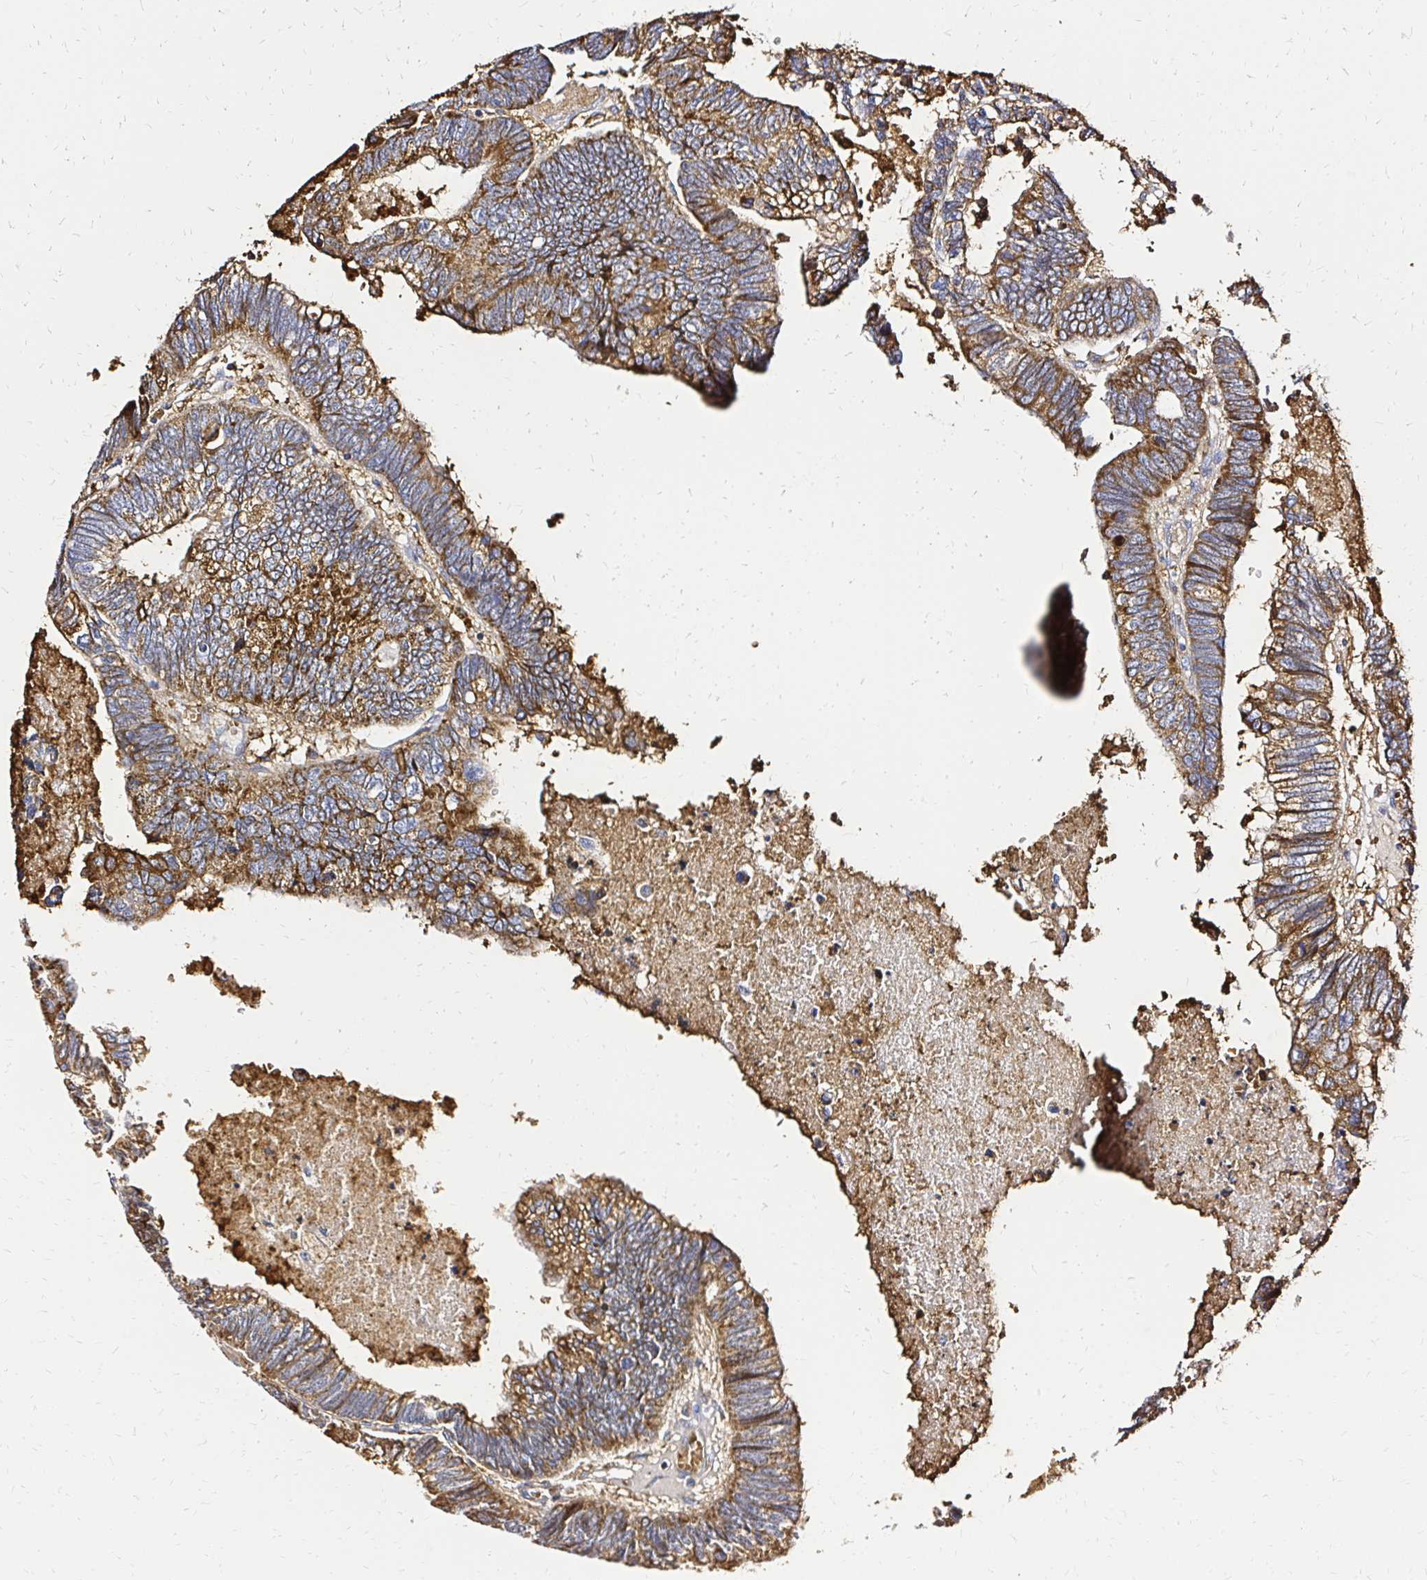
{"staining": {"intensity": "strong", "quantity": ">75%", "location": "cytoplasmic/membranous"}, "tissue": "colorectal cancer", "cell_type": "Tumor cells", "image_type": "cancer", "snomed": [{"axis": "morphology", "description": "Adenocarcinoma, NOS"}, {"axis": "topography", "description": "Colon"}], "caption": "Protein expression analysis of colorectal cancer (adenocarcinoma) shows strong cytoplasmic/membranous positivity in about >75% of tumor cells. The protein is shown in brown color, while the nuclei are stained blue.", "gene": "MRPL13", "patient": {"sex": "male", "age": 62}}